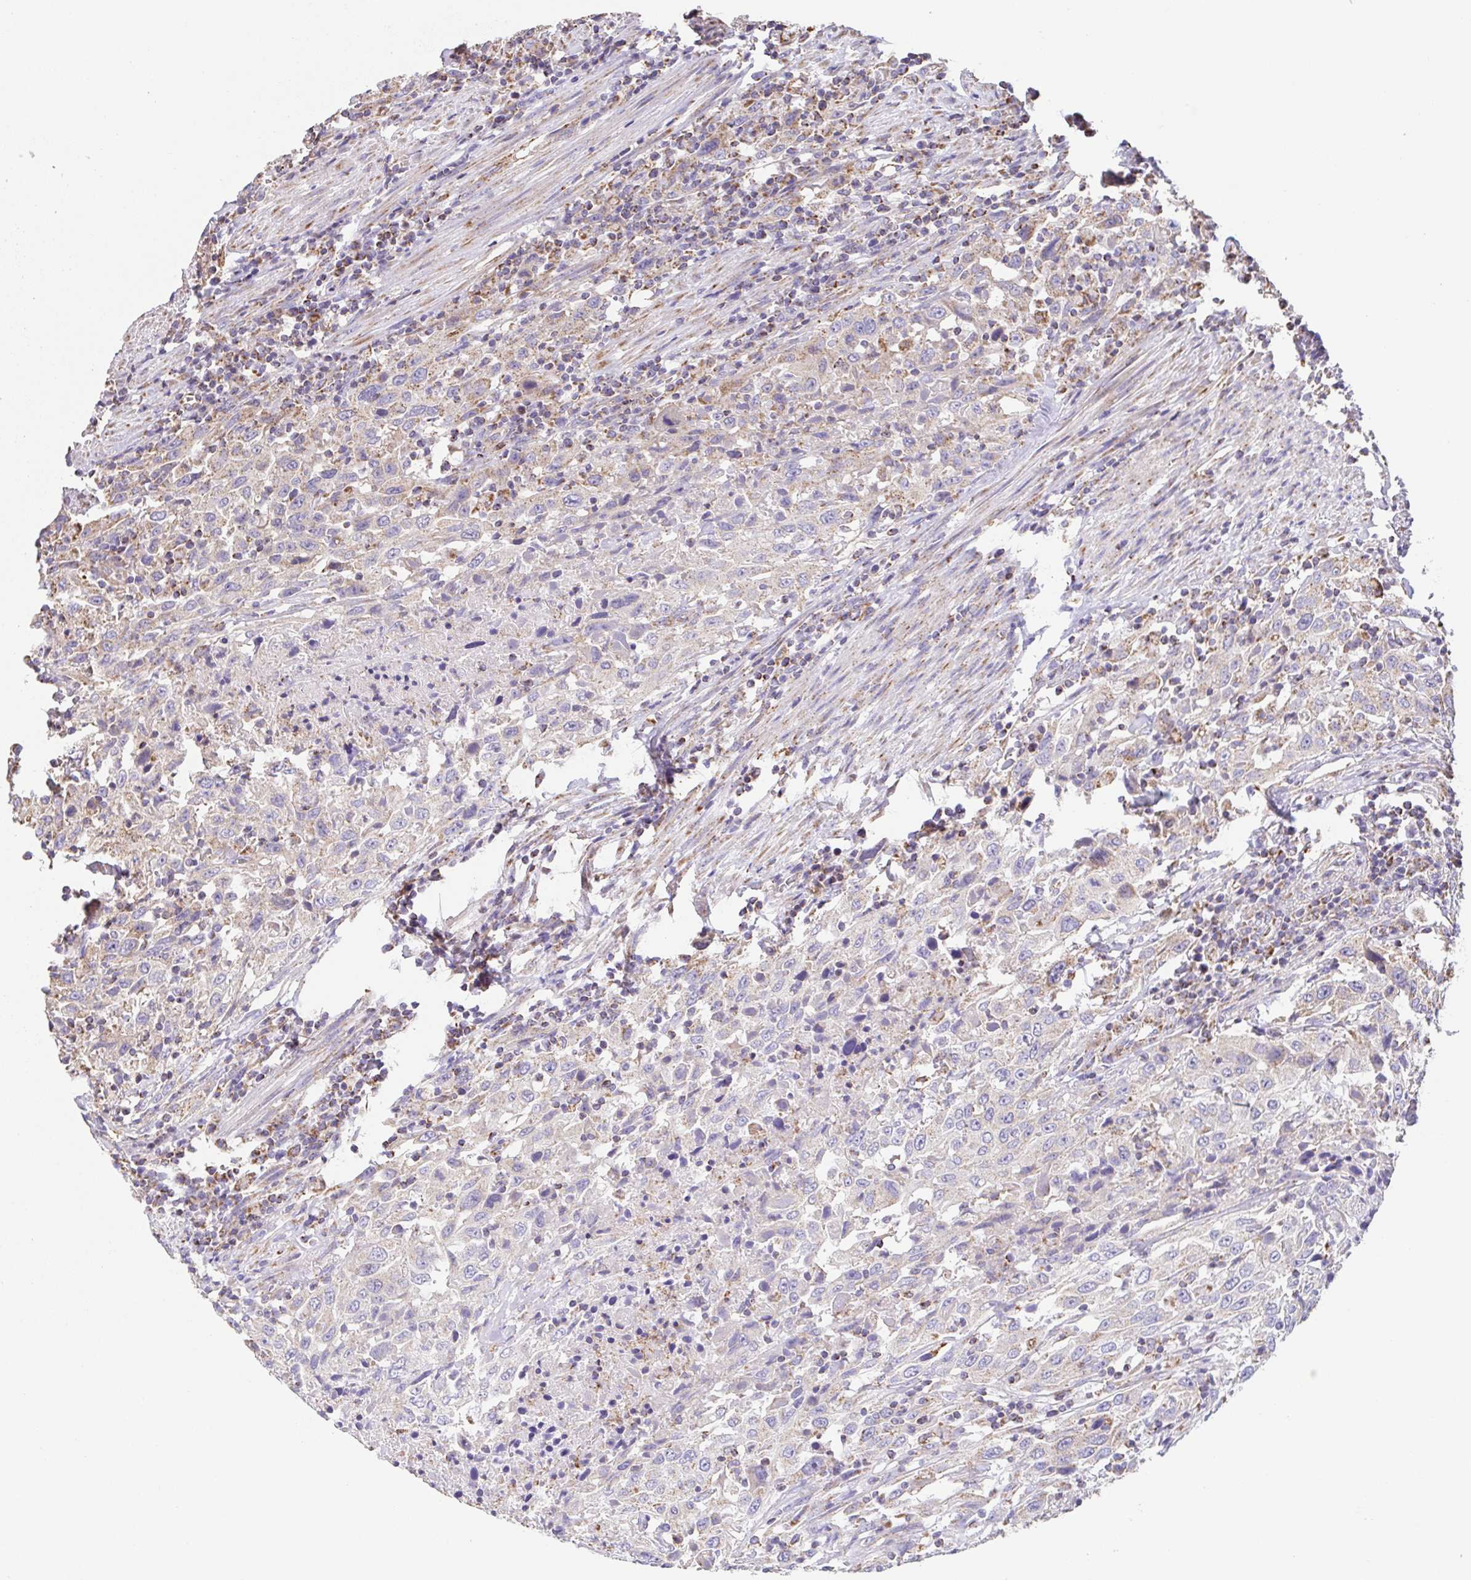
{"staining": {"intensity": "weak", "quantity": ">75%", "location": "cytoplasmic/membranous"}, "tissue": "urothelial cancer", "cell_type": "Tumor cells", "image_type": "cancer", "snomed": [{"axis": "morphology", "description": "Urothelial carcinoma, High grade"}, {"axis": "topography", "description": "Urinary bladder"}], "caption": "Protein staining of urothelial cancer tissue demonstrates weak cytoplasmic/membranous positivity in approximately >75% of tumor cells.", "gene": "GINM1", "patient": {"sex": "male", "age": 61}}